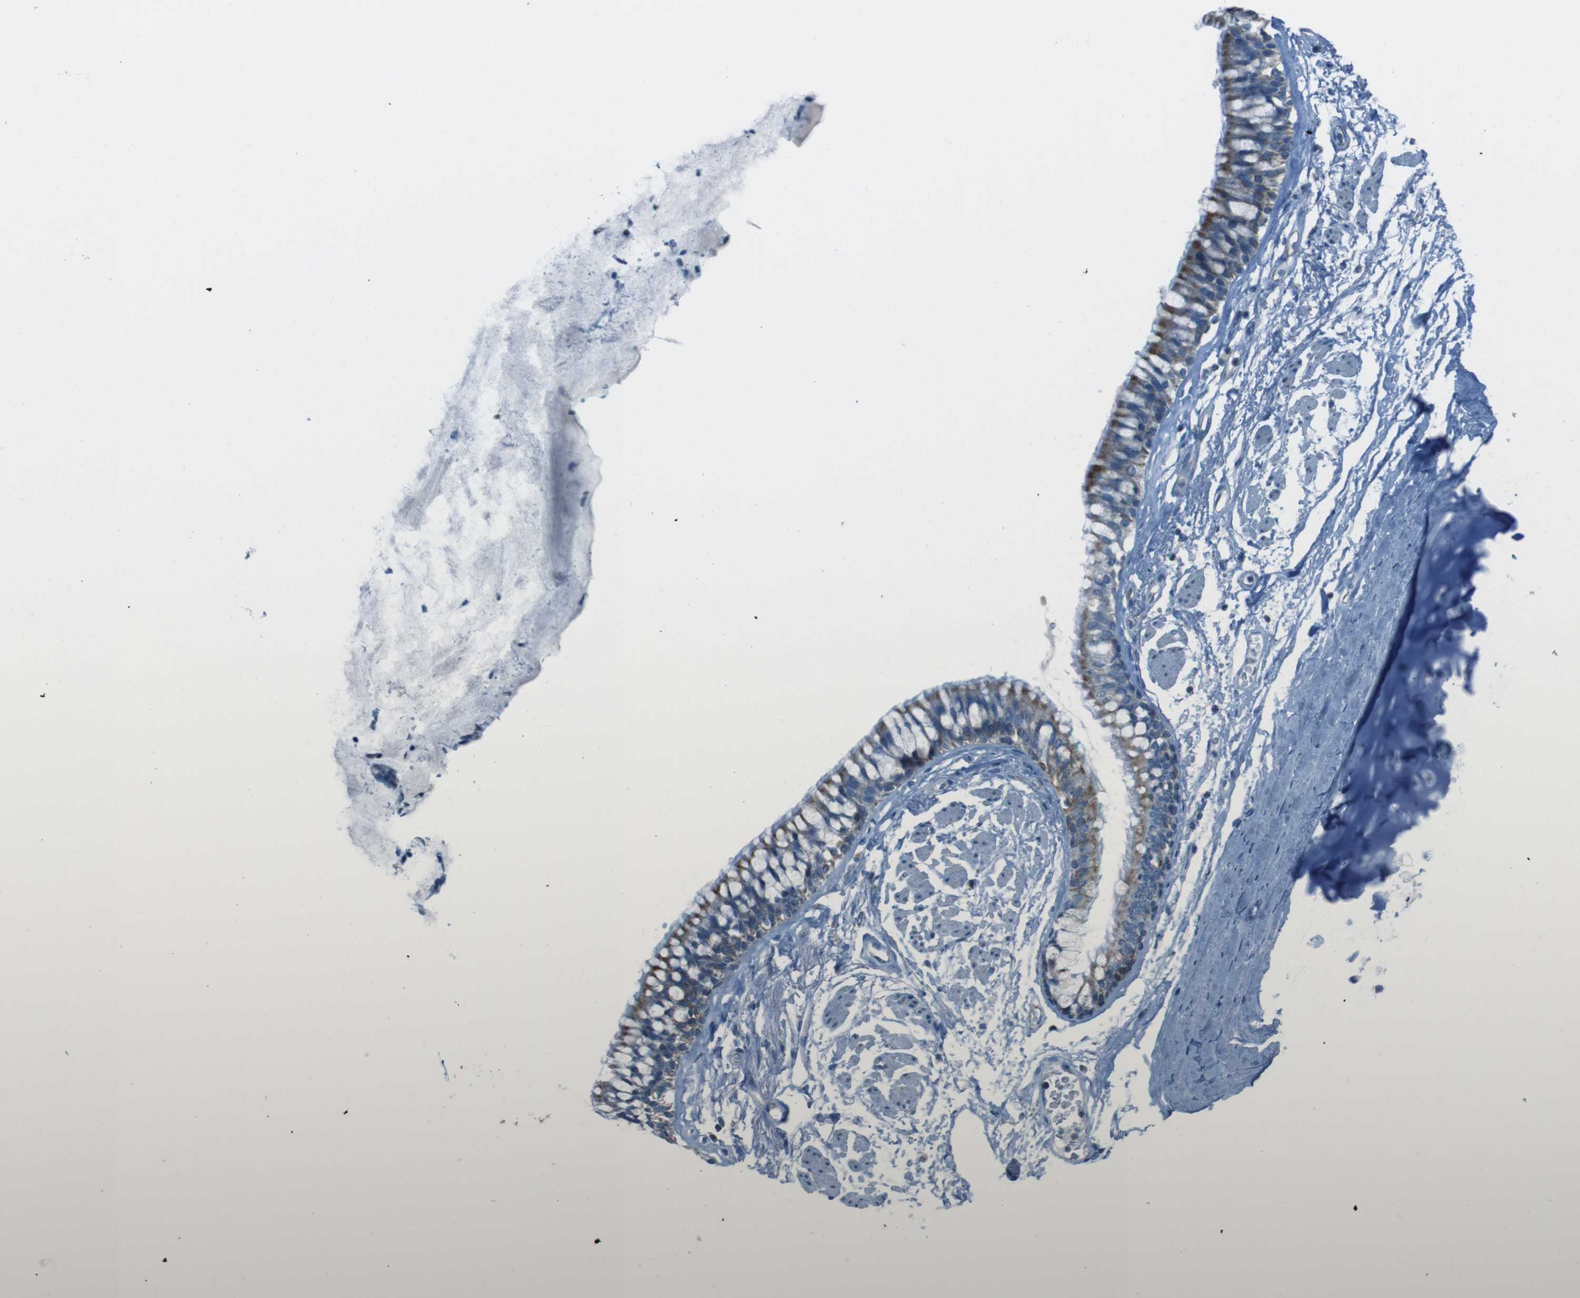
{"staining": {"intensity": "negative", "quantity": "none", "location": "none"}, "tissue": "adipose tissue", "cell_type": "Adipocytes", "image_type": "normal", "snomed": [{"axis": "morphology", "description": "Normal tissue, NOS"}, {"axis": "topography", "description": "Cartilage tissue"}, {"axis": "topography", "description": "Bronchus"}], "caption": "IHC of benign human adipose tissue exhibits no staining in adipocytes.", "gene": "DNAJA3", "patient": {"sex": "female", "age": 73}}